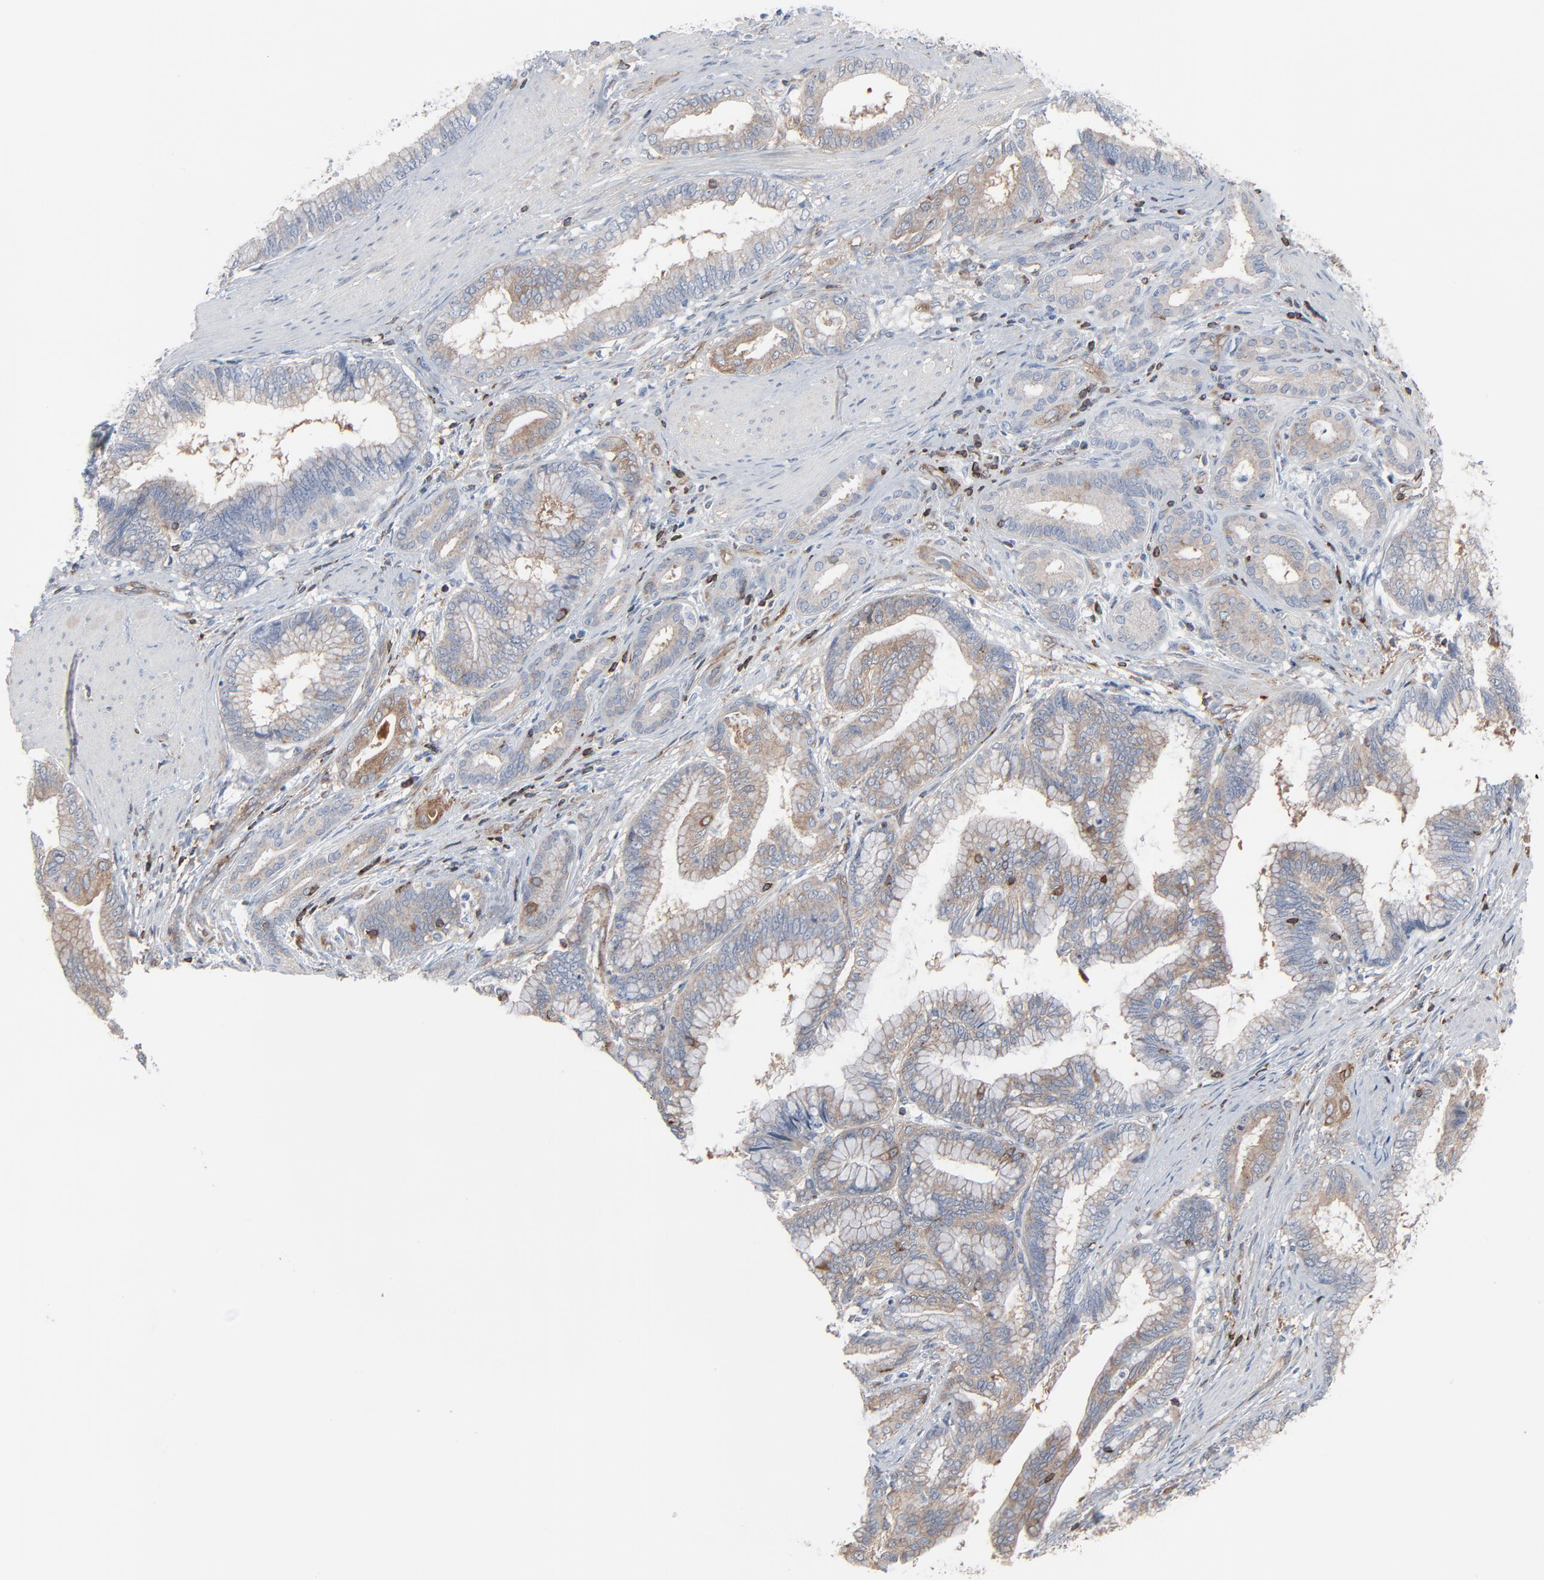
{"staining": {"intensity": "moderate", "quantity": ">75%", "location": "cytoplasmic/membranous"}, "tissue": "pancreatic cancer", "cell_type": "Tumor cells", "image_type": "cancer", "snomed": [{"axis": "morphology", "description": "Adenocarcinoma, NOS"}, {"axis": "topography", "description": "Pancreas"}], "caption": "Tumor cells show medium levels of moderate cytoplasmic/membranous positivity in about >75% of cells in human pancreatic adenocarcinoma.", "gene": "OPTN", "patient": {"sex": "female", "age": 64}}